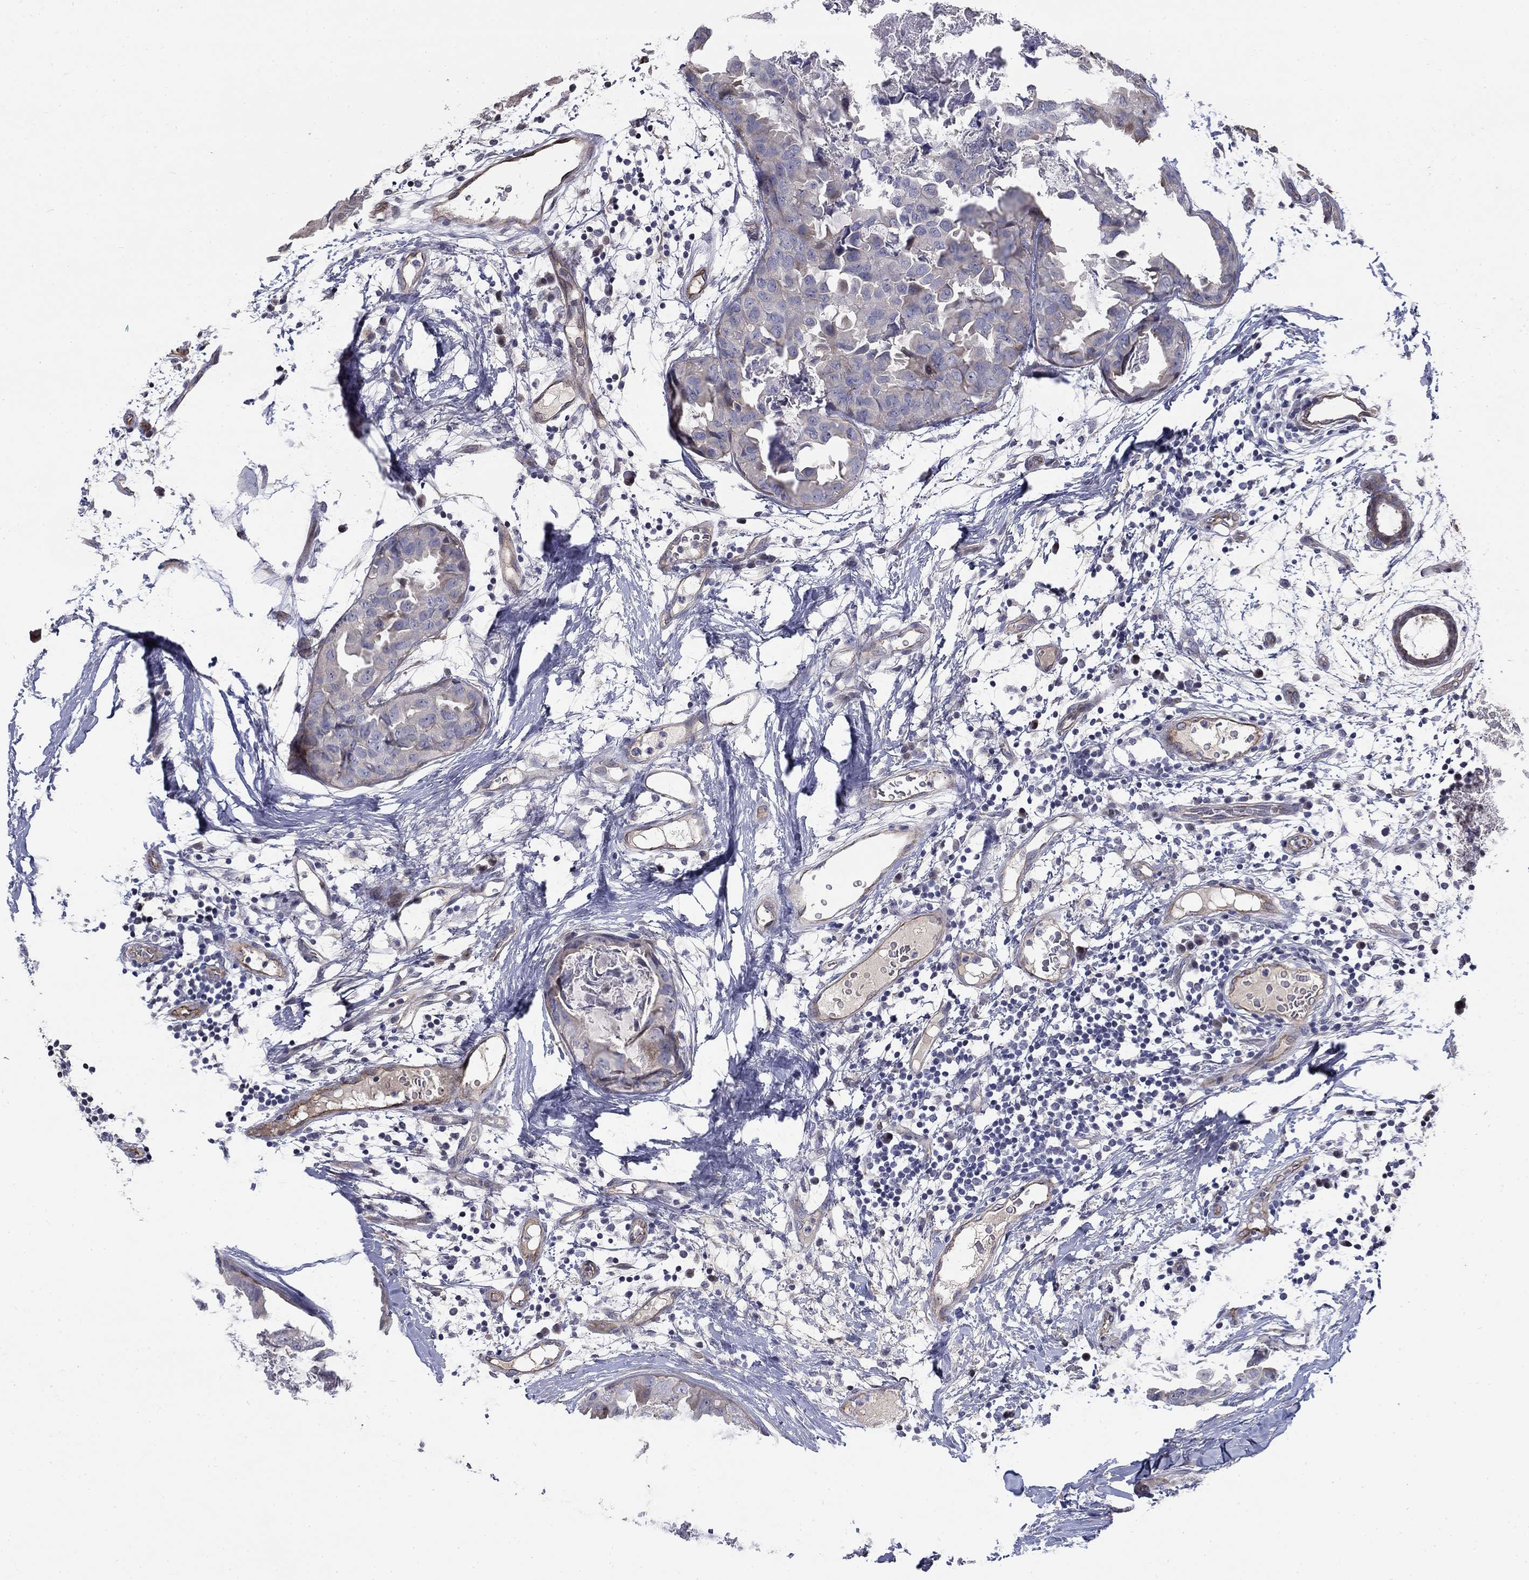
{"staining": {"intensity": "negative", "quantity": "none", "location": "none"}, "tissue": "breast cancer", "cell_type": "Tumor cells", "image_type": "cancer", "snomed": [{"axis": "morphology", "description": "Normal tissue, NOS"}, {"axis": "morphology", "description": "Duct carcinoma"}, {"axis": "topography", "description": "Breast"}], "caption": "This image is of breast cancer (infiltrating ductal carcinoma) stained with IHC to label a protein in brown with the nuclei are counter-stained blue. There is no staining in tumor cells.", "gene": "SLC1A1", "patient": {"sex": "female", "age": 40}}